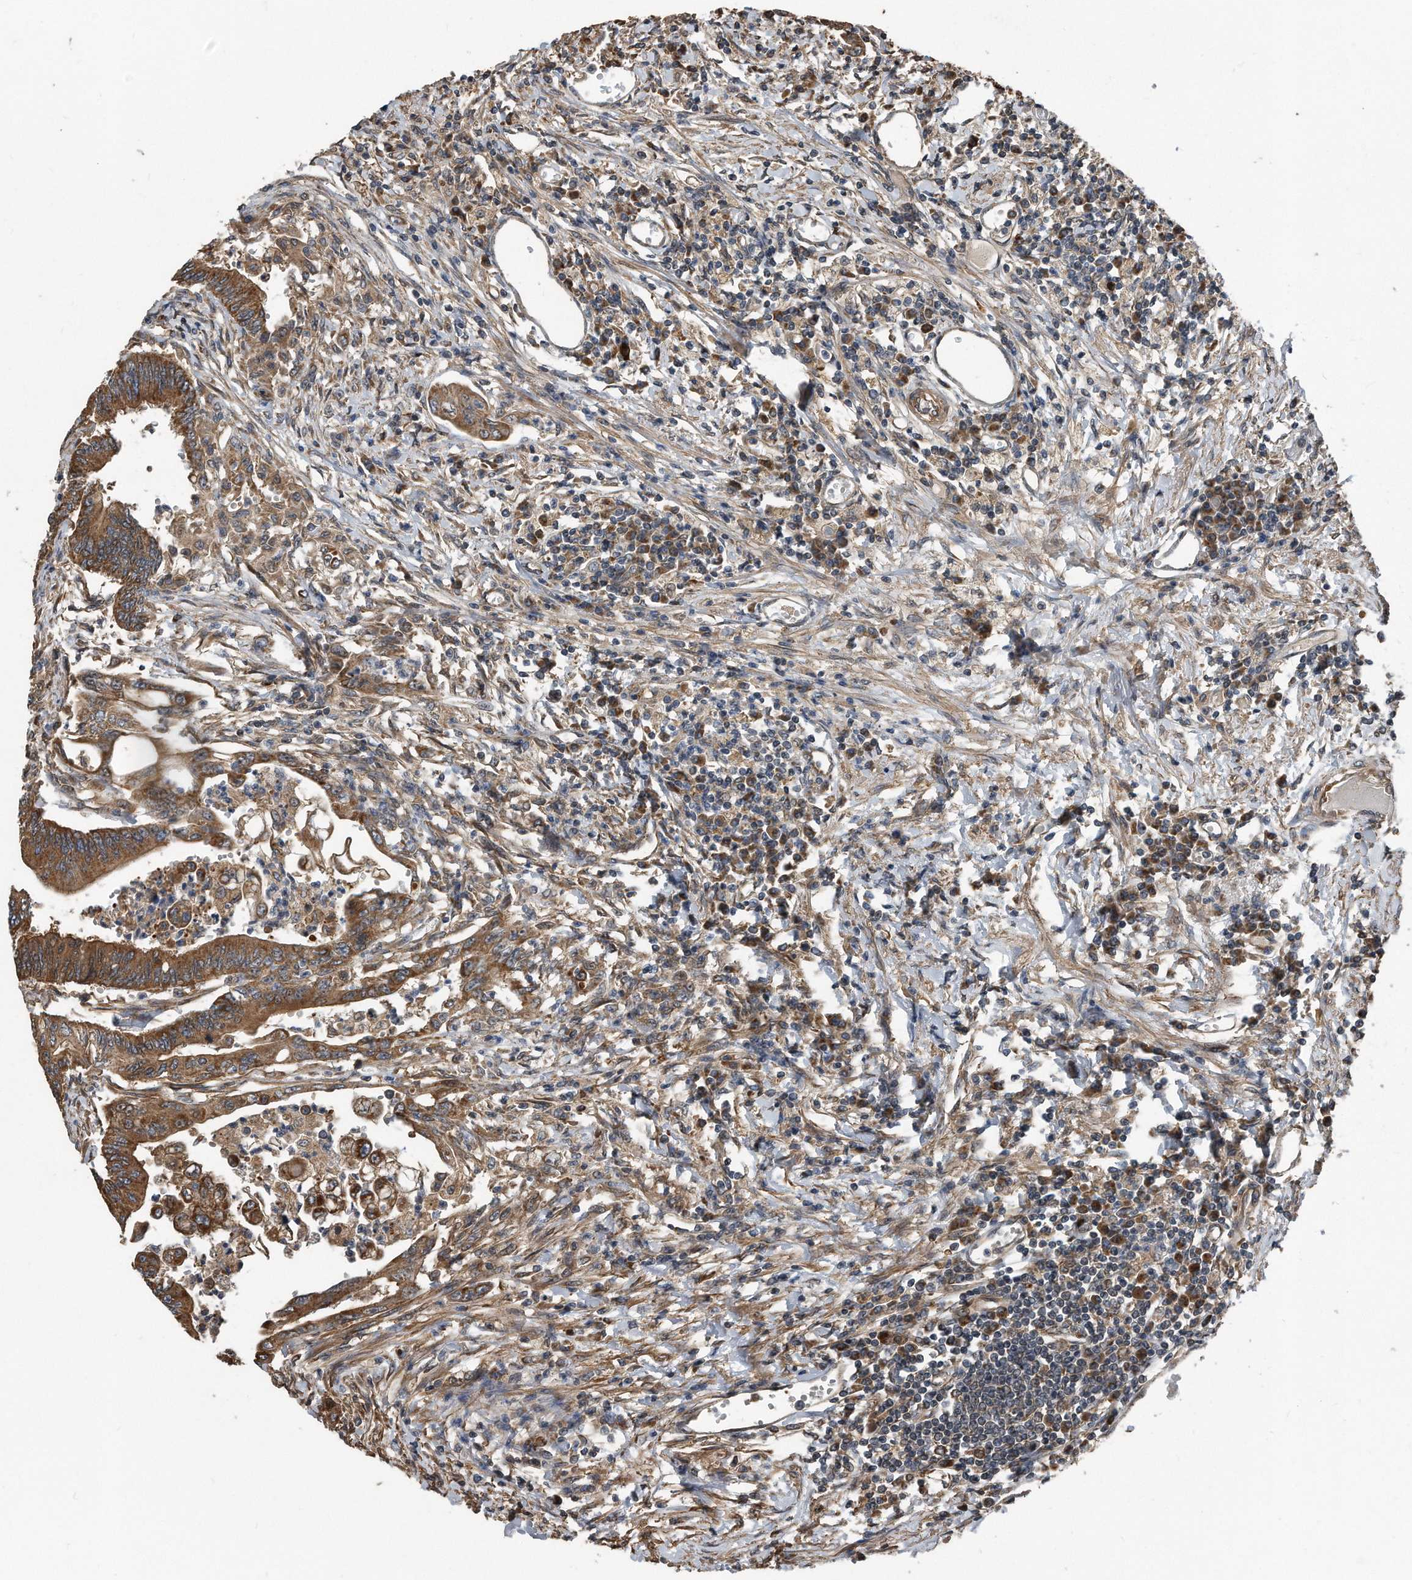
{"staining": {"intensity": "moderate", "quantity": ">75%", "location": "cytoplasmic/membranous"}, "tissue": "colorectal cancer", "cell_type": "Tumor cells", "image_type": "cancer", "snomed": [{"axis": "morphology", "description": "Adenoma, NOS"}, {"axis": "morphology", "description": "Adenocarcinoma, NOS"}, {"axis": "topography", "description": "Colon"}], "caption": "Approximately >75% of tumor cells in human adenocarcinoma (colorectal) demonstrate moderate cytoplasmic/membranous protein expression as visualized by brown immunohistochemical staining.", "gene": "FAM136A", "patient": {"sex": "male", "age": 79}}